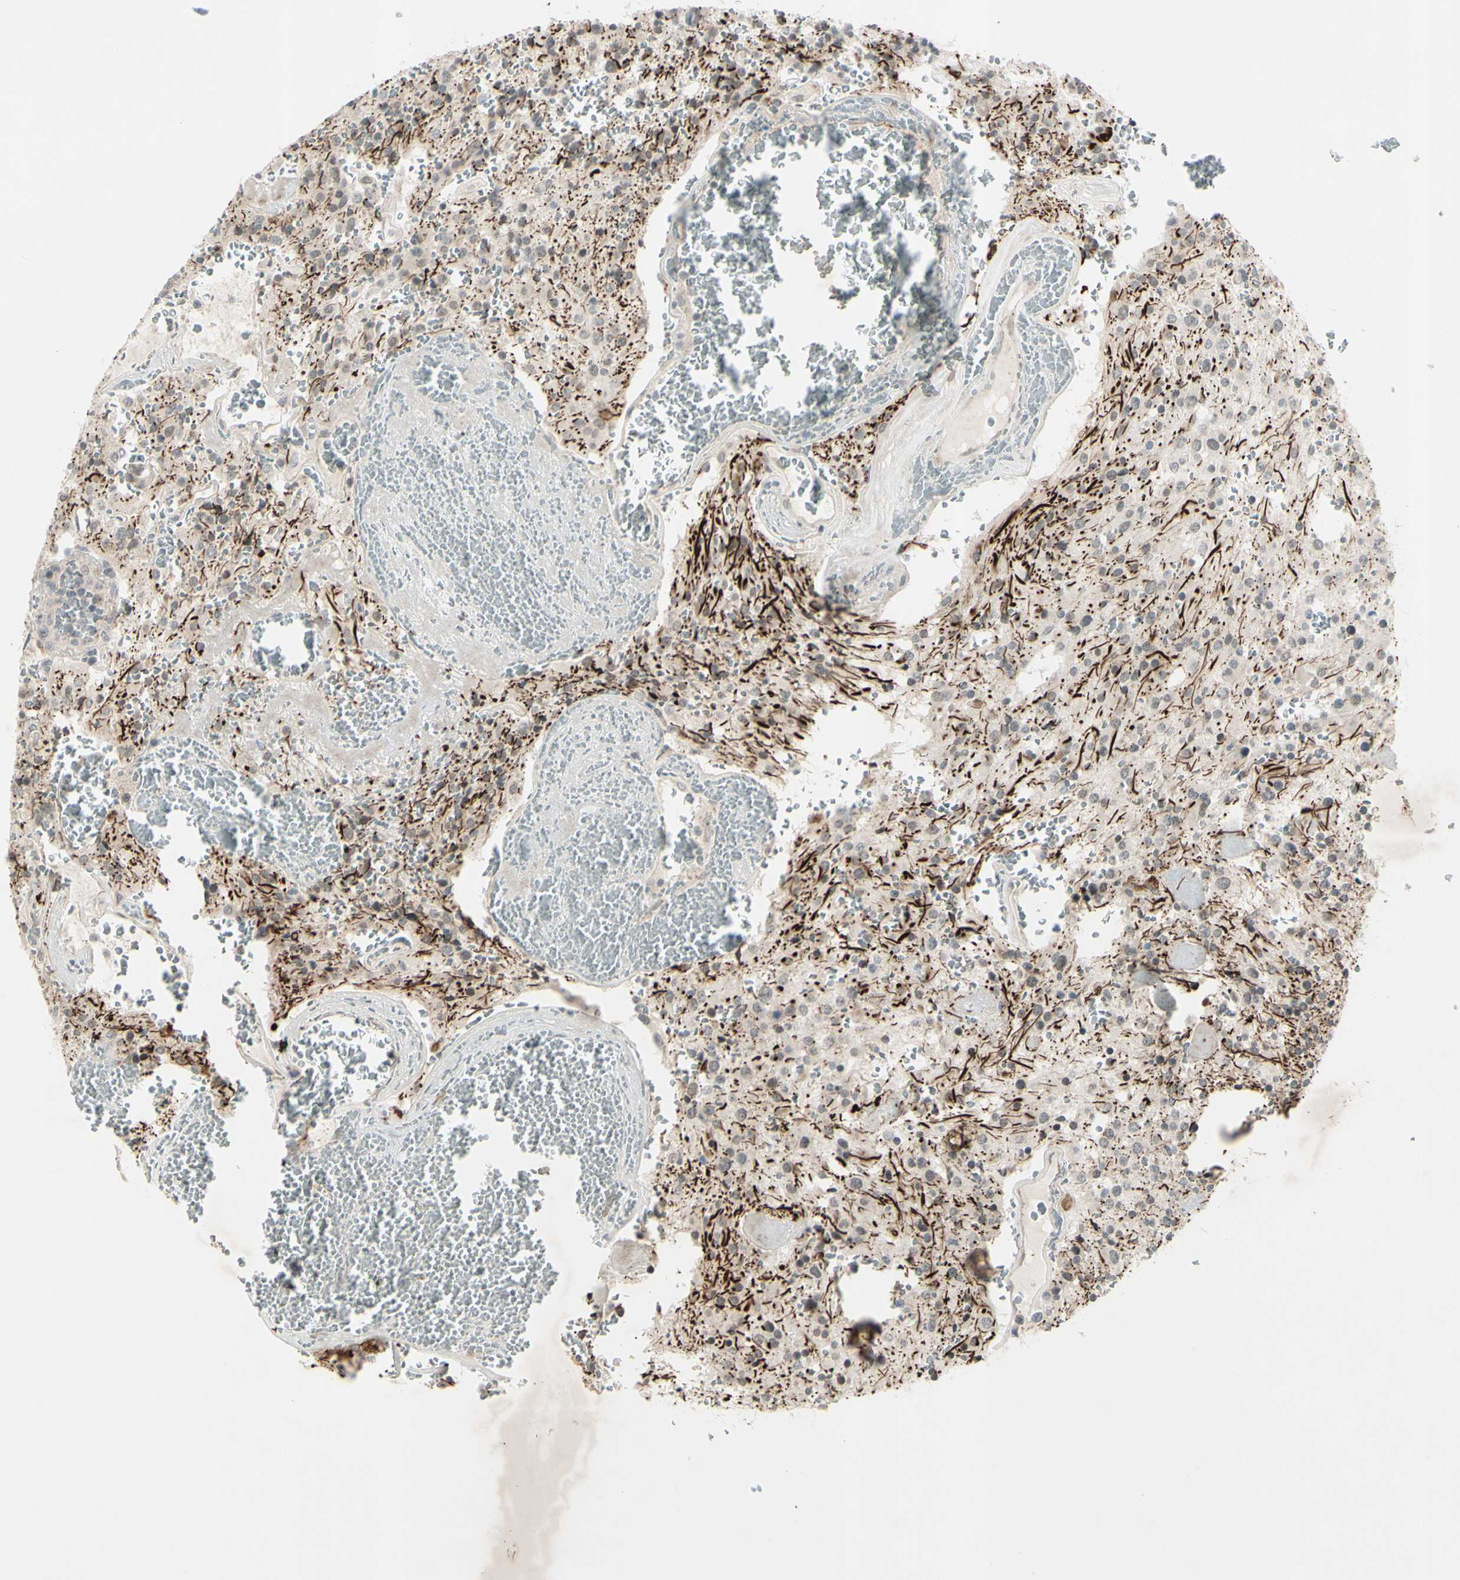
{"staining": {"intensity": "negative", "quantity": "none", "location": "none"}, "tissue": "glioma", "cell_type": "Tumor cells", "image_type": "cancer", "snomed": [{"axis": "morphology", "description": "Glioma, malignant, Low grade"}, {"axis": "topography", "description": "Brain"}], "caption": "DAB (3,3'-diaminobenzidine) immunohistochemical staining of glioma exhibits no significant expression in tumor cells.", "gene": "FGFR2", "patient": {"sex": "male", "age": 58}}